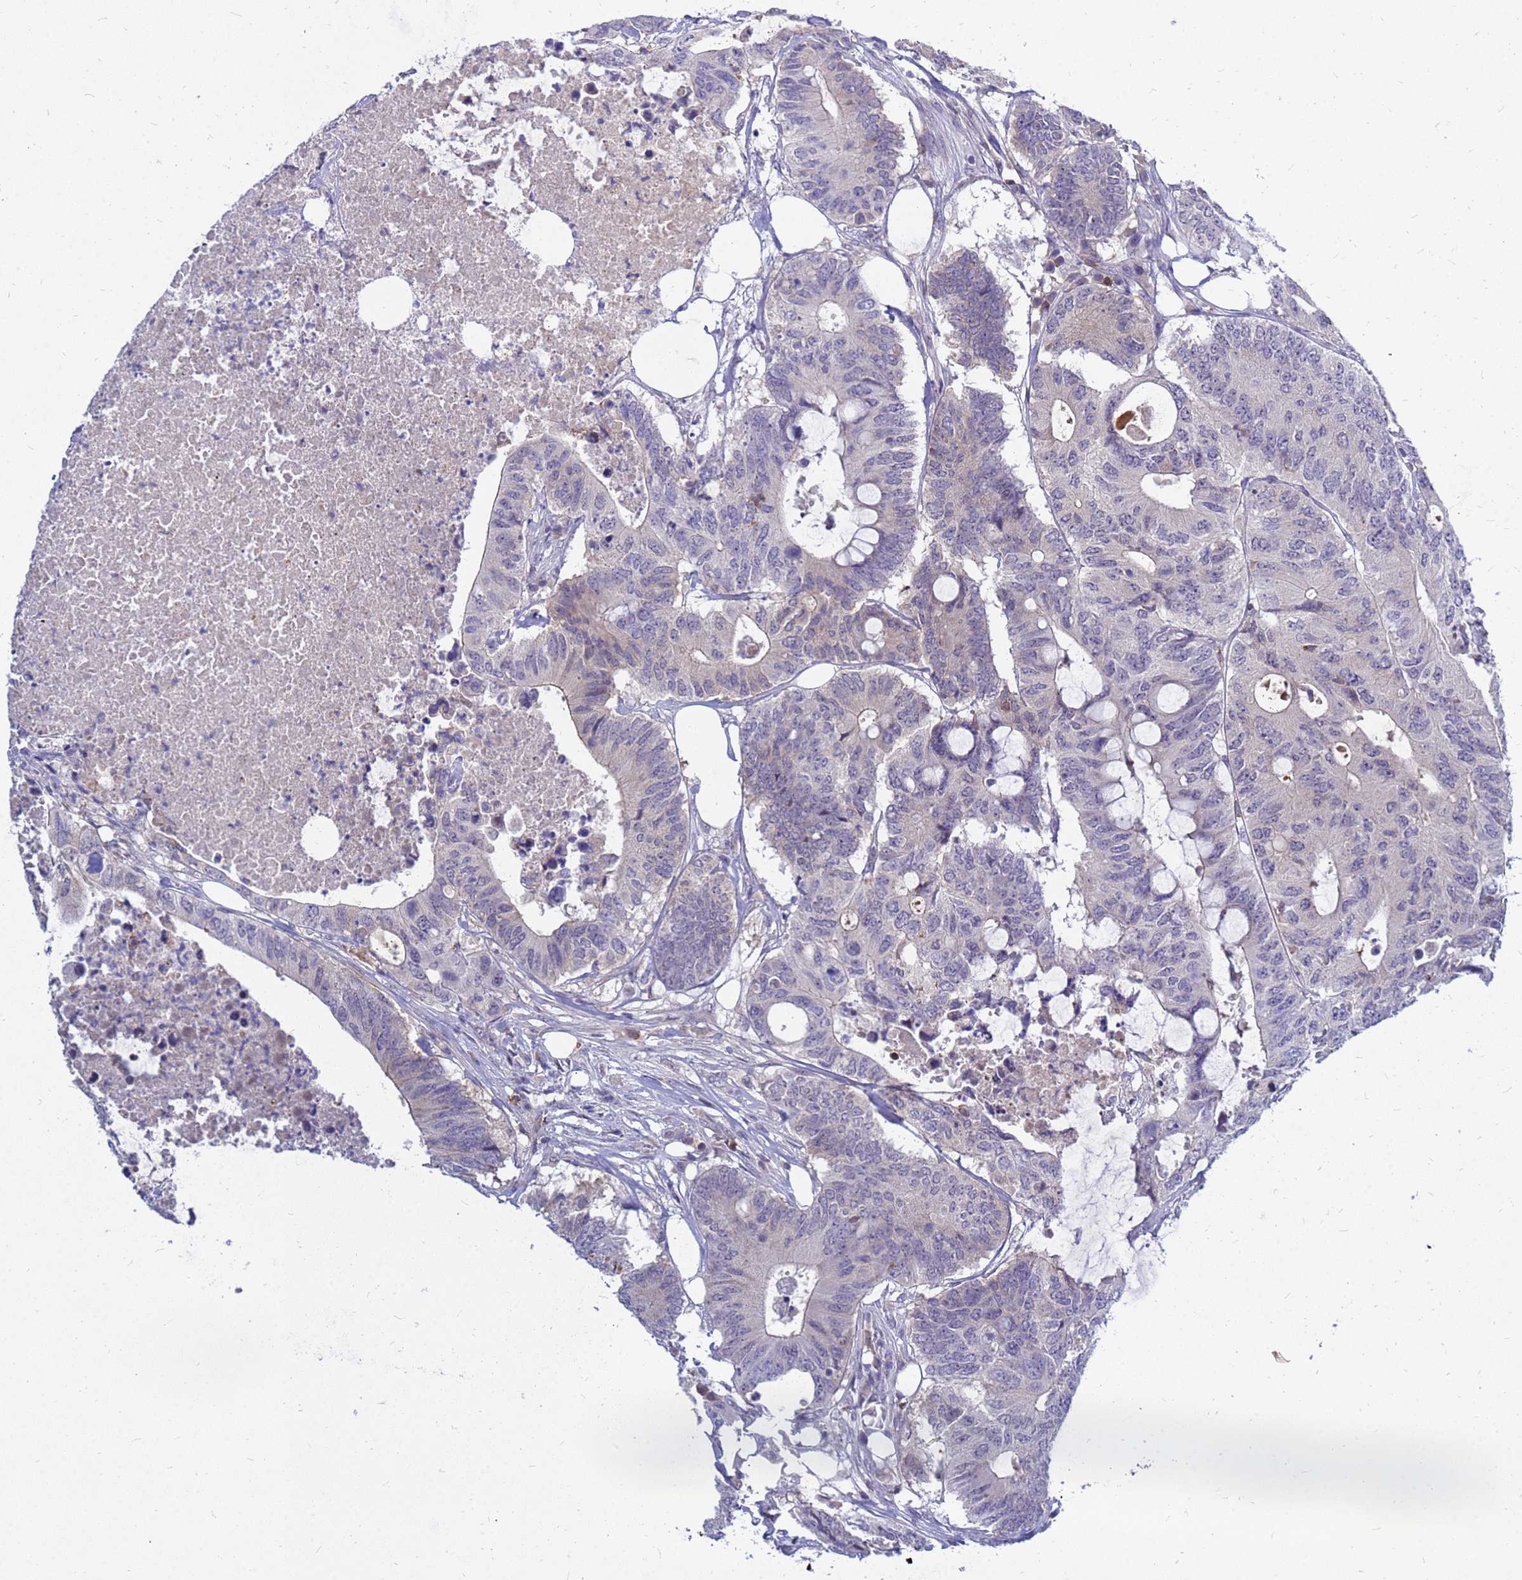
{"staining": {"intensity": "weak", "quantity": "<25%", "location": "cytoplasmic/membranous"}, "tissue": "colorectal cancer", "cell_type": "Tumor cells", "image_type": "cancer", "snomed": [{"axis": "morphology", "description": "Adenocarcinoma, NOS"}, {"axis": "topography", "description": "Colon"}], "caption": "Colorectal adenocarcinoma was stained to show a protein in brown. There is no significant positivity in tumor cells.", "gene": "SRGAP3", "patient": {"sex": "male", "age": 71}}